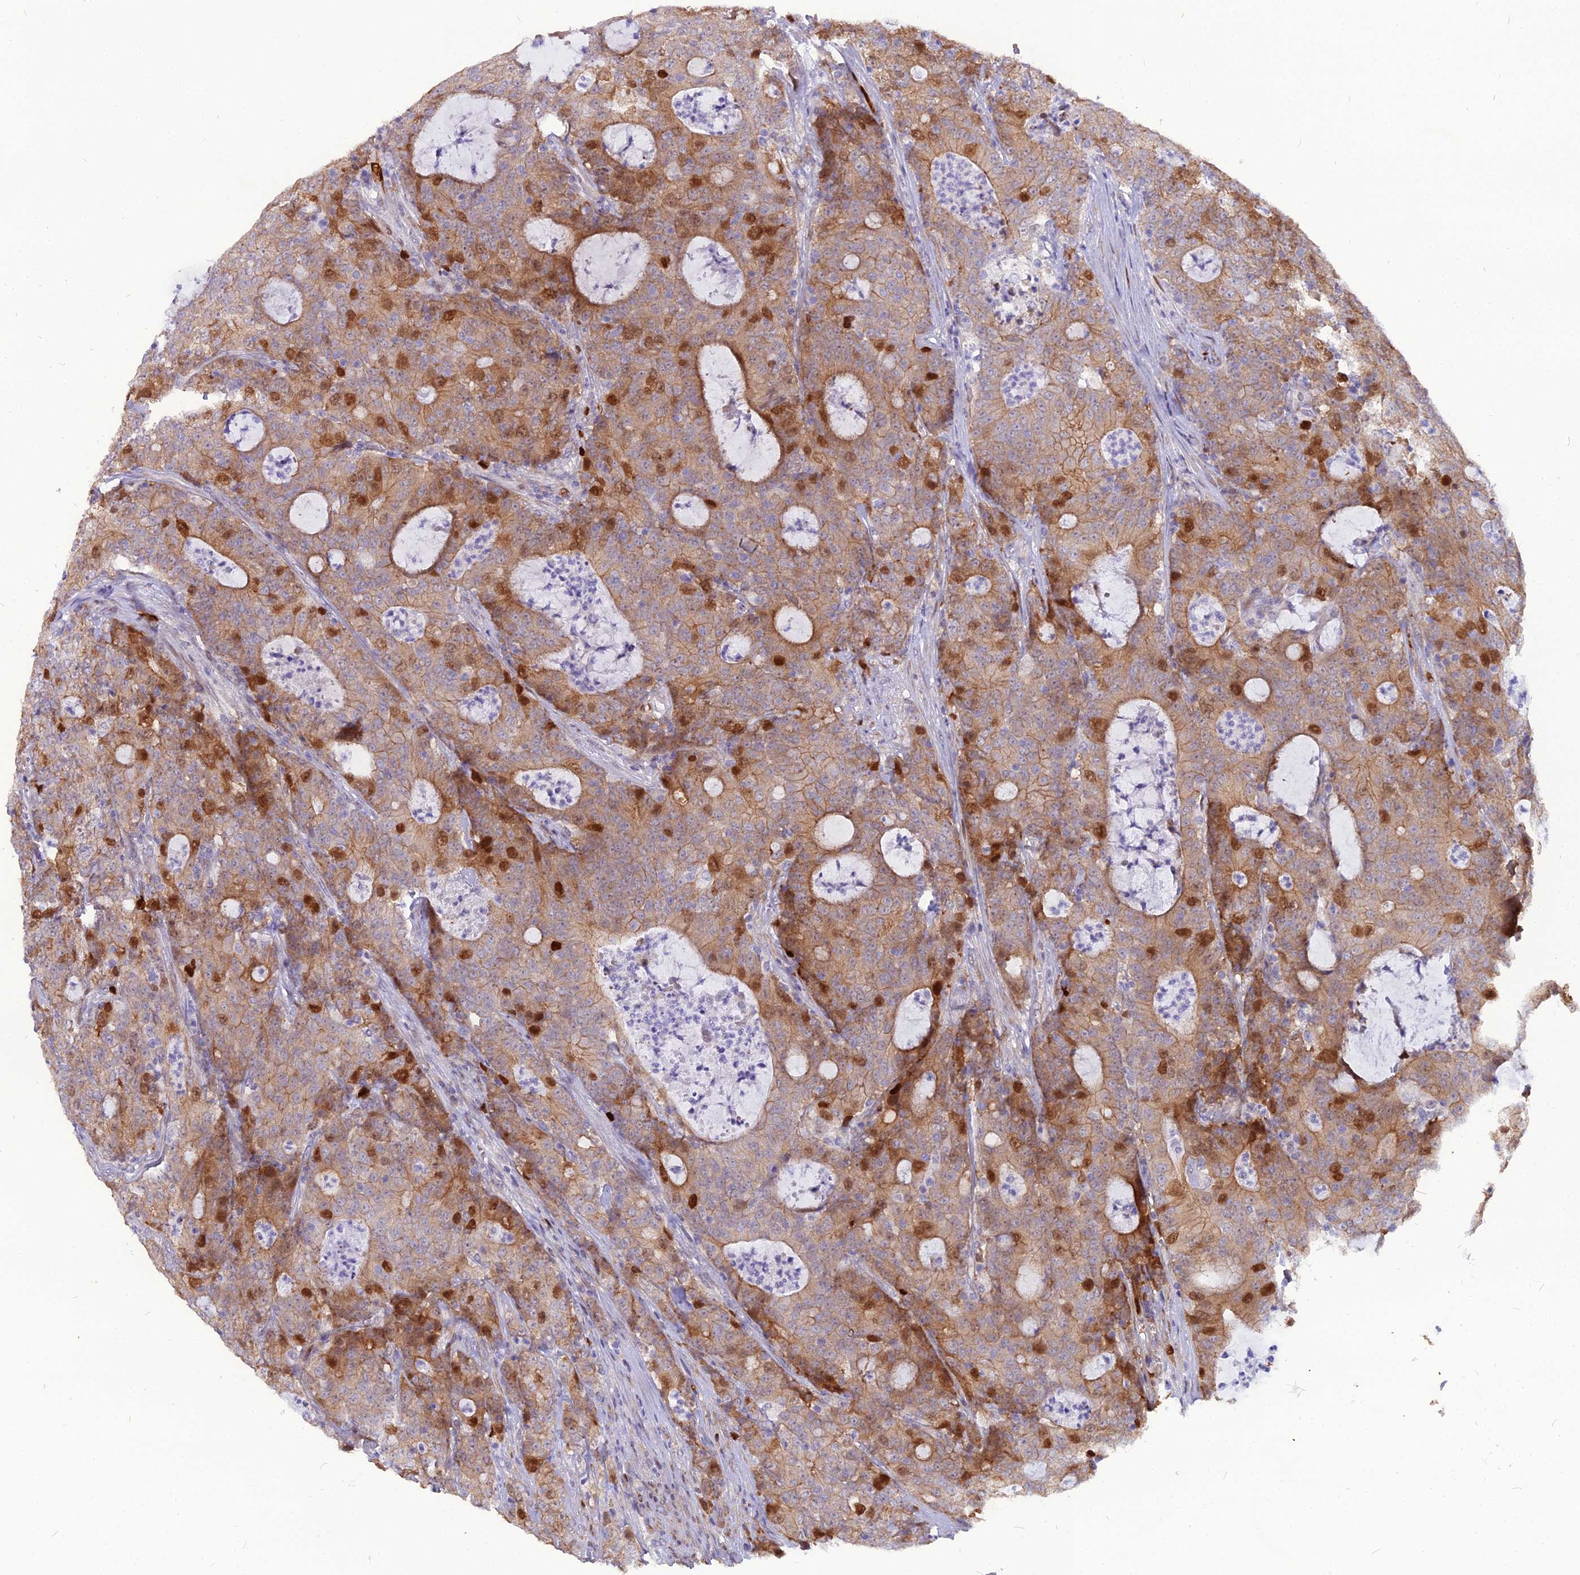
{"staining": {"intensity": "moderate", "quantity": ">75%", "location": "cytoplasmic/membranous,nuclear"}, "tissue": "colorectal cancer", "cell_type": "Tumor cells", "image_type": "cancer", "snomed": [{"axis": "morphology", "description": "Adenocarcinoma, NOS"}, {"axis": "topography", "description": "Colon"}], "caption": "Immunohistochemical staining of colorectal cancer reveals medium levels of moderate cytoplasmic/membranous and nuclear positivity in about >75% of tumor cells. (IHC, brightfield microscopy, high magnification).", "gene": "NUSAP1", "patient": {"sex": "male", "age": 83}}